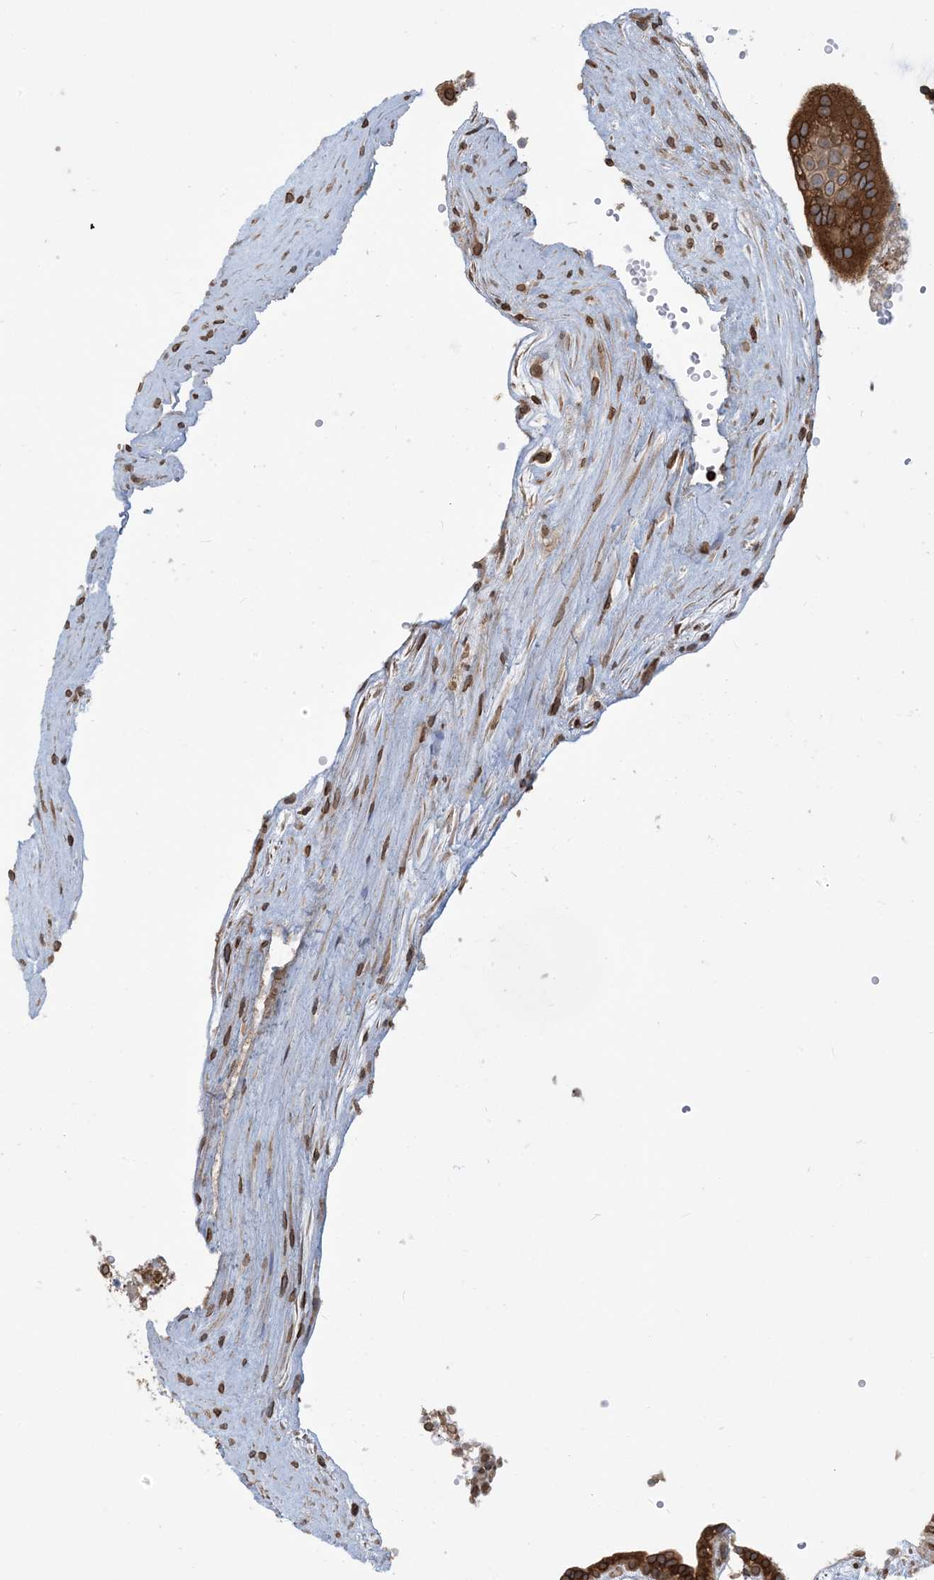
{"staining": {"intensity": "strong", "quantity": ">75%", "location": "cytoplasmic/membranous,nuclear"}, "tissue": "placenta", "cell_type": "Trophoblastic cells", "image_type": "normal", "snomed": [{"axis": "morphology", "description": "Normal tissue, NOS"}, {"axis": "topography", "description": "Placenta"}], "caption": "Protein analysis of normal placenta reveals strong cytoplasmic/membranous,nuclear expression in about >75% of trophoblastic cells. (DAB (3,3'-diaminobenzidine) IHC with brightfield microscopy, high magnification).", "gene": "WWP1", "patient": {"sex": "female", "age": 18}}